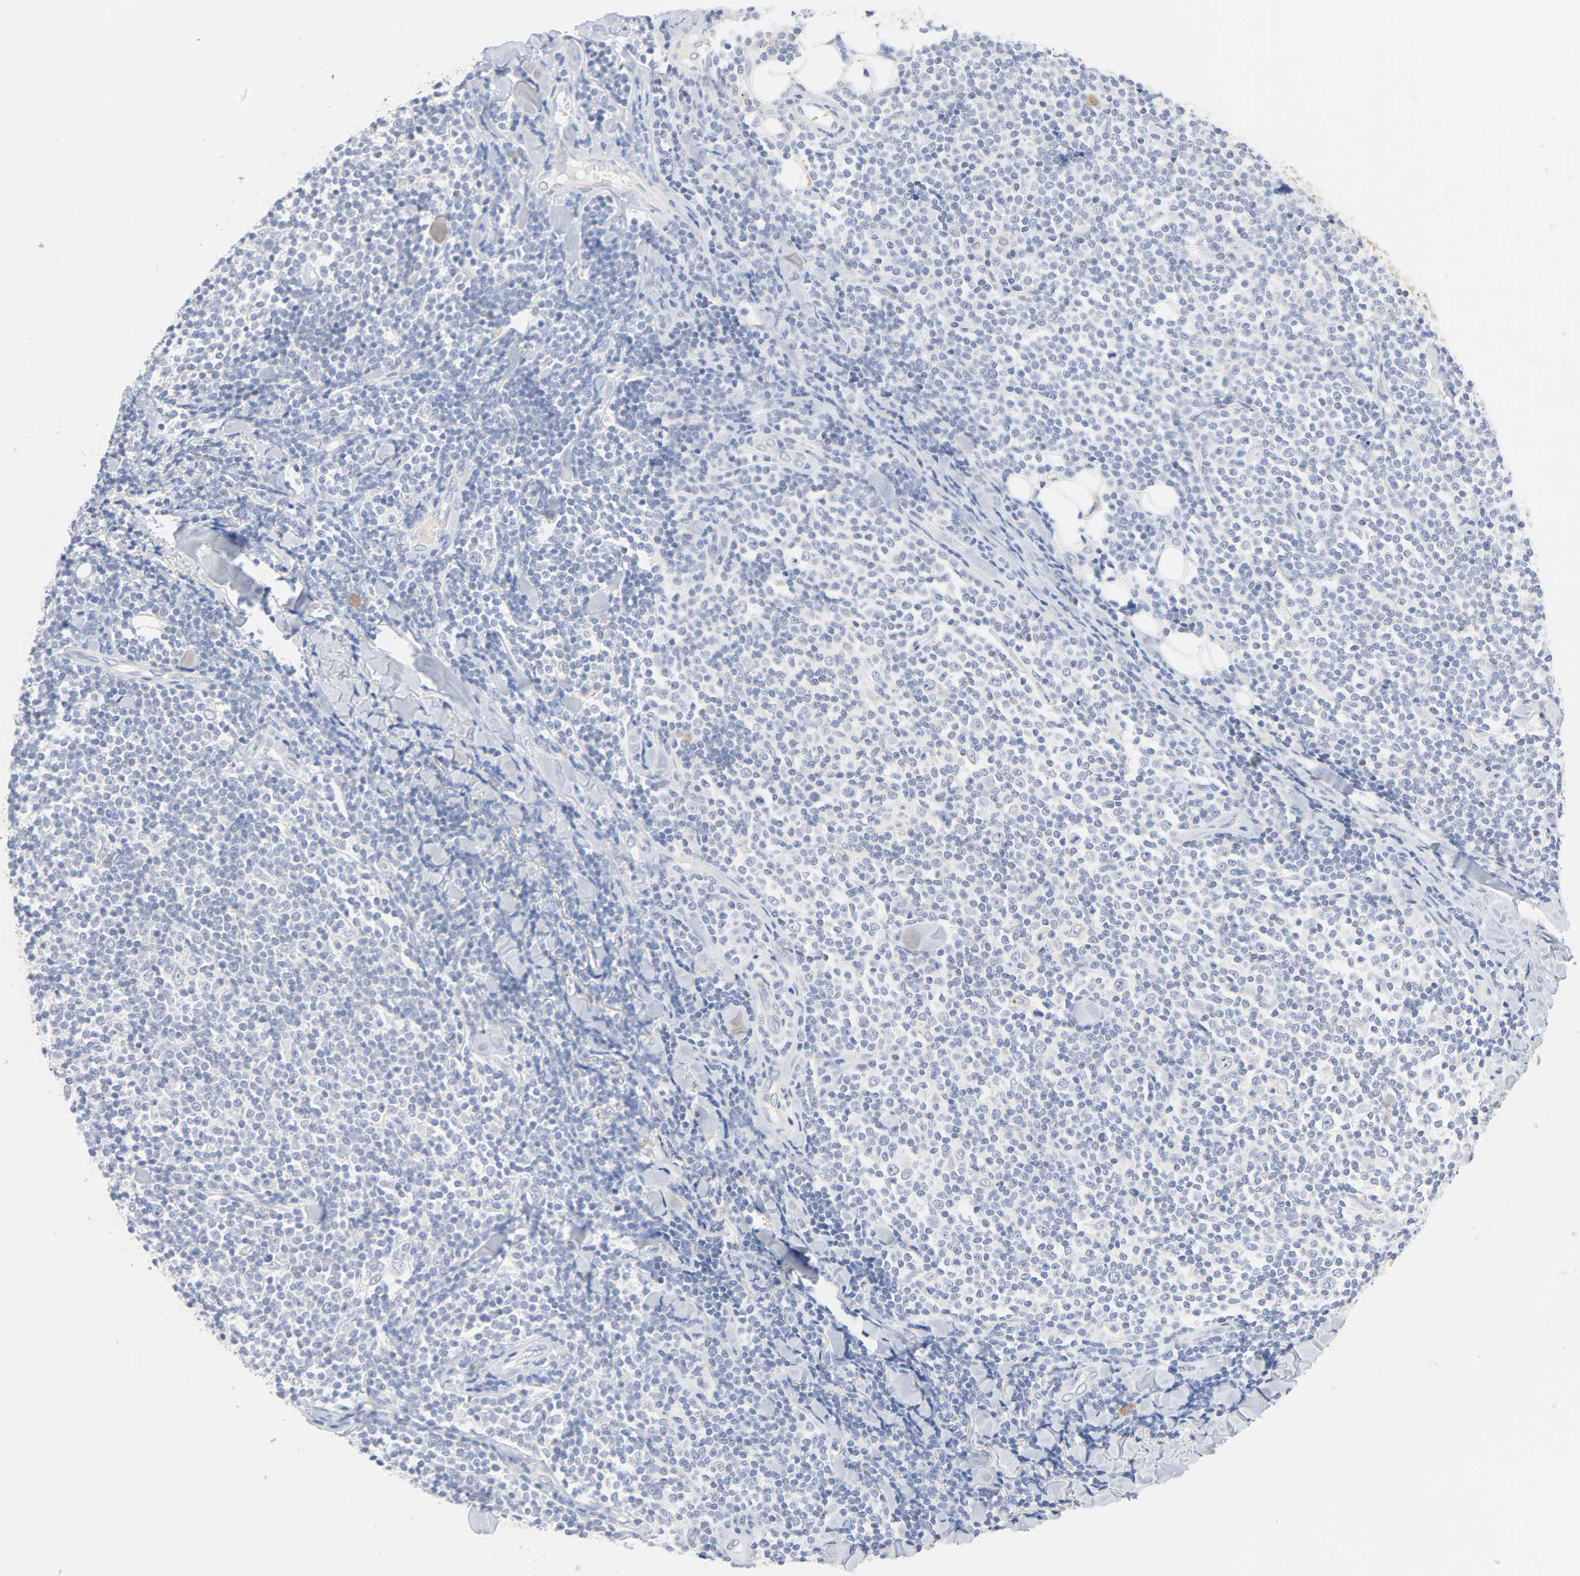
{"staining": {"intensity": "negative", "quantity": "none", "location": "none"}, "tissue": "lymphoma", "cell_type": "Tumor cells", "image_type": "cancer", "snomed": [{"axis": "morphology", "description": "Malignant lymphoma, non-Hodgkin's type, Low grade"}, {"axis": "topography", "description": "Soft tissue"}], "caption": "This is an IHC histopathology image of human lymphoma. There is no positivity in tumor cells.", "gene": "MAGEB17", "patient": {"sex": "male", "age": 92}}